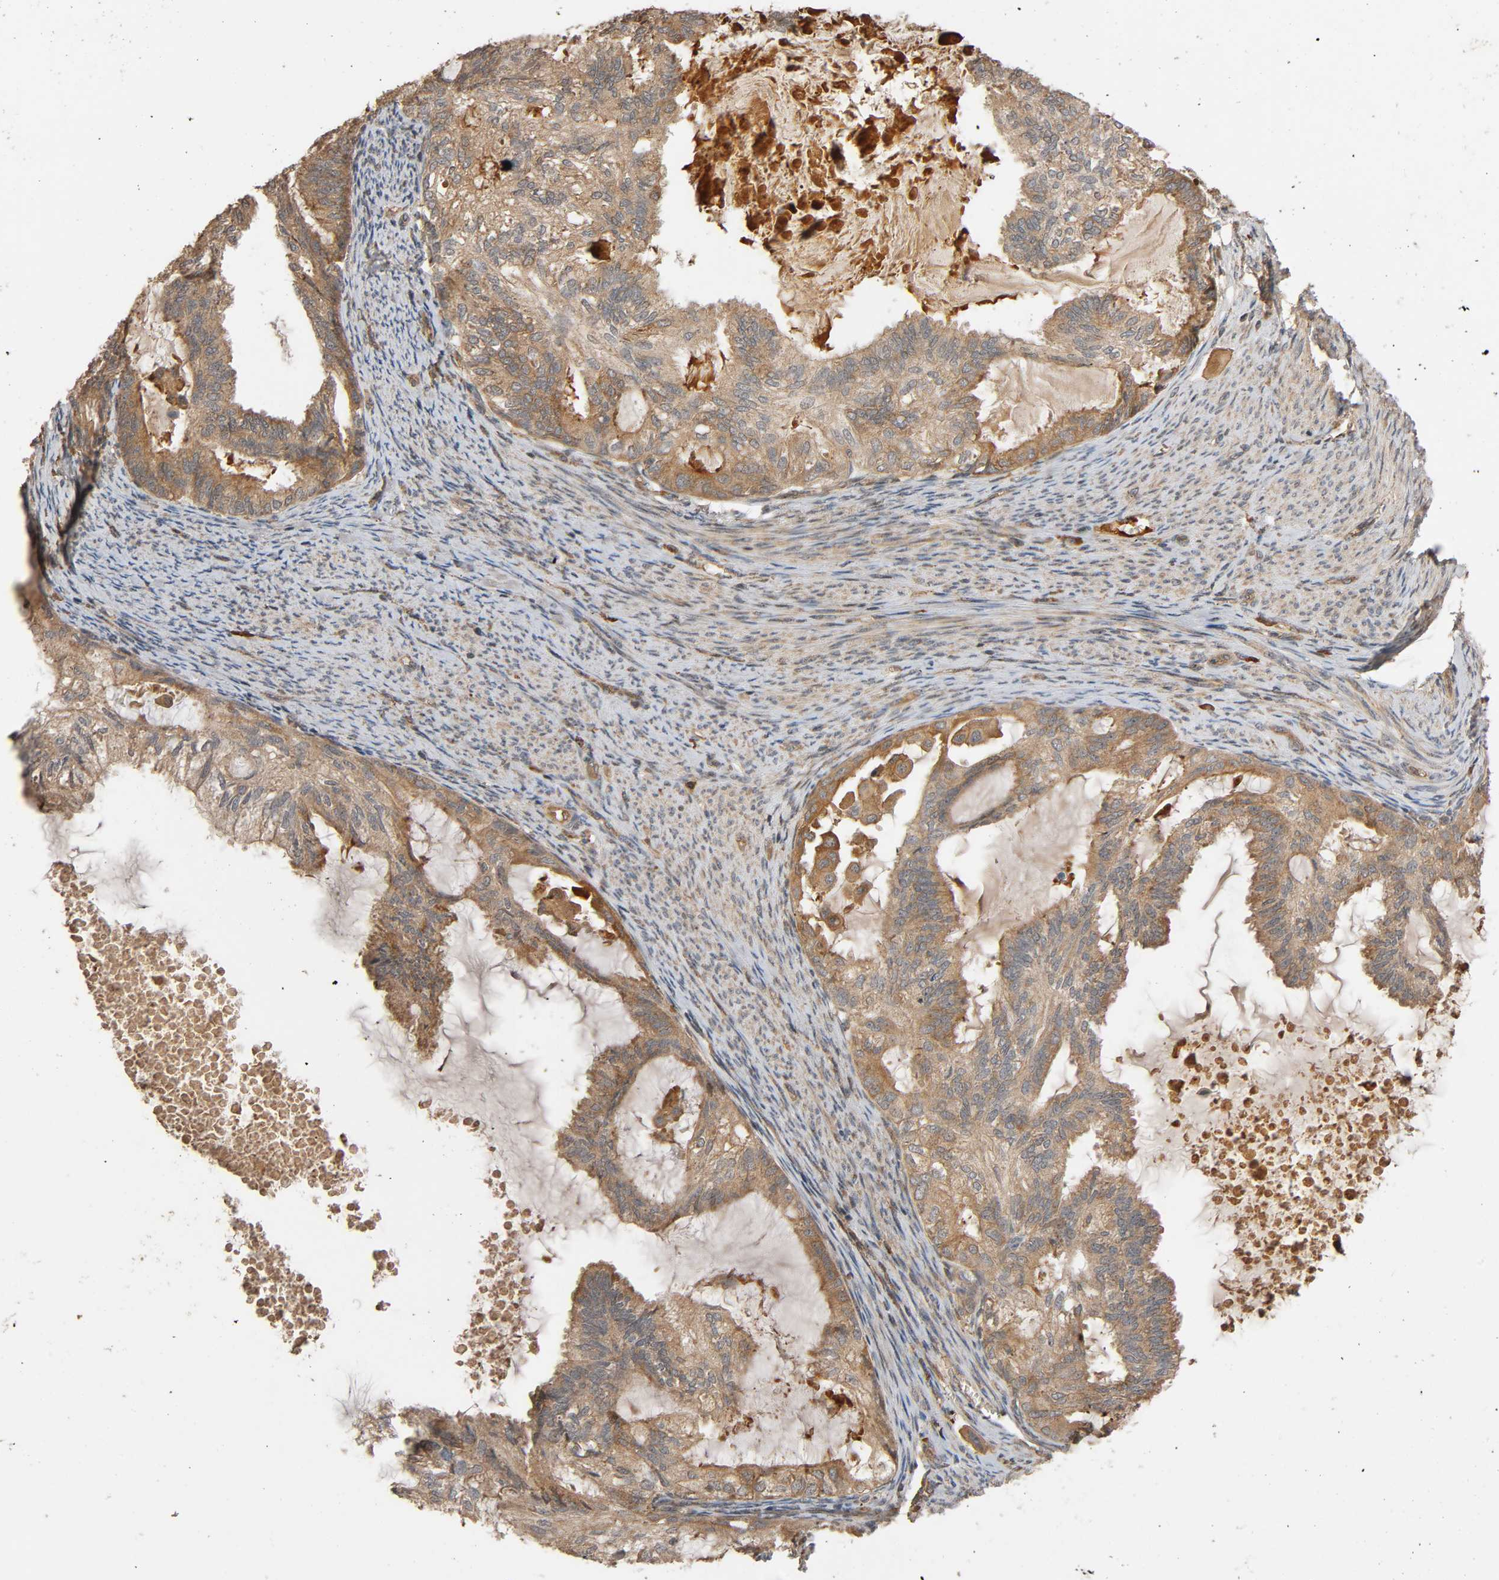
{"staining": {"intensity": "moderate", "quantity": ">75%", "location": "cytoplasmic/membranous"}, "tissue": "cervical cancer", "cell_type": "Tumor cells", "image_type": "cancer", "snomed": [{"axis": "morphology", "description": "Normal tissue, NOS"}, {"axis": "morphology", "description": "Adenocarcinoma, NOS"}, {"axis": "topography", "description": "Cervix"}, {"axis": "topography", "description": "Endometrium"}], "caption": "About >75% of tumor cells in human cervical adenocarcinoma demonstrate moderate cytoplasmic/membranous protein staining as visualized by brown immunohistochemical staining.", "gene": "MAP3K8", "patient": {"sex": "female", "age": 86}}